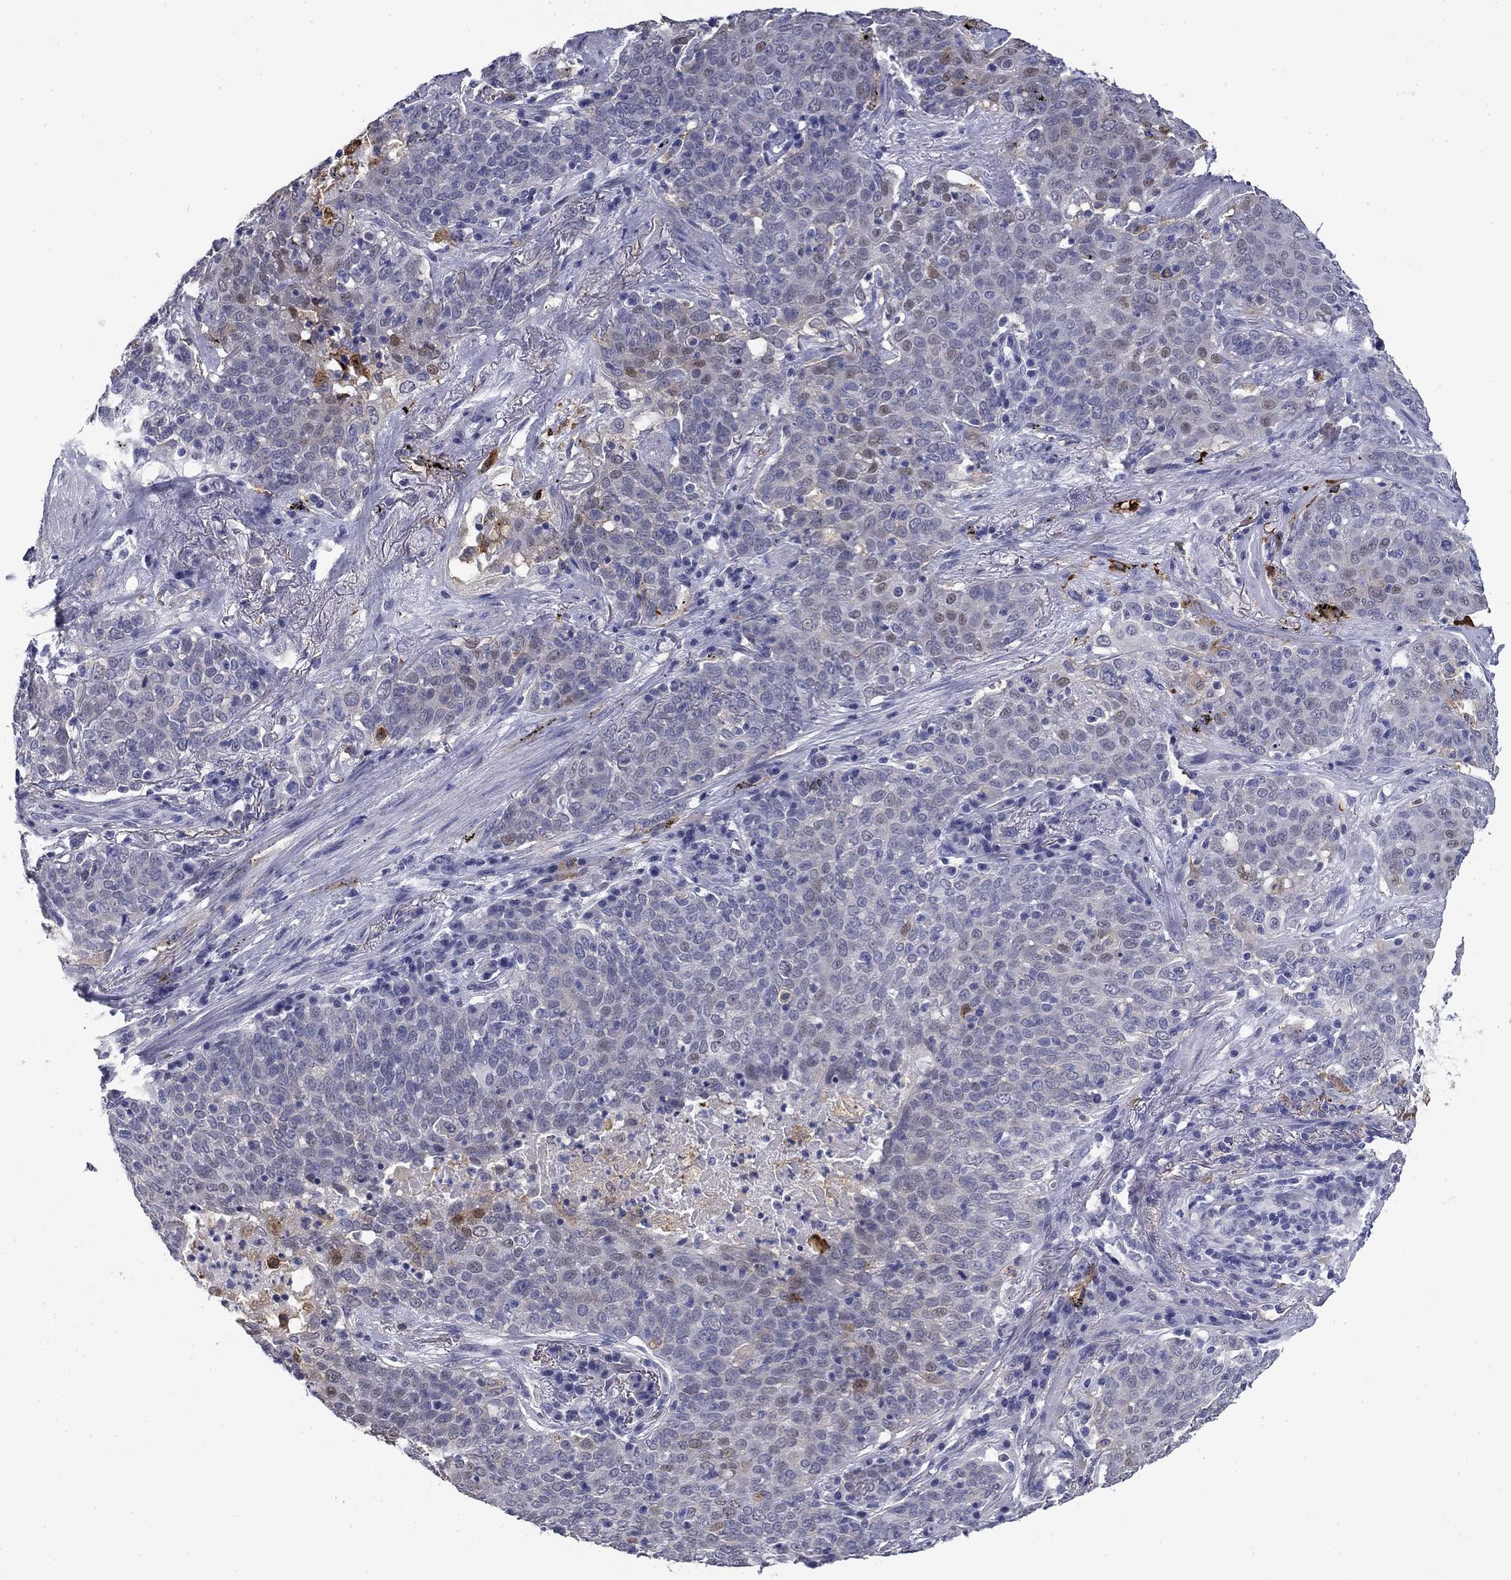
{"staining": {"intensity": "moderate", "quantity": "<25%", "location": "nuclear"}, "tissue": "lung cancer", "cell_type": "Tumor cells", "image_type": "cancer", "snomed": [{"axis": "morphology", "description": "Squamous cell carcinoma, NOS"}, {"axis": "topography", "description": "Lung"}], "caption": "Protein expression analysis of squamous cell carcinoma (lung) demonstrates moderate nuclear staining in approximately <25% of tumor cells.", "gene": "BCL2L14", "patient": {"sex": "male", "age": 82}}